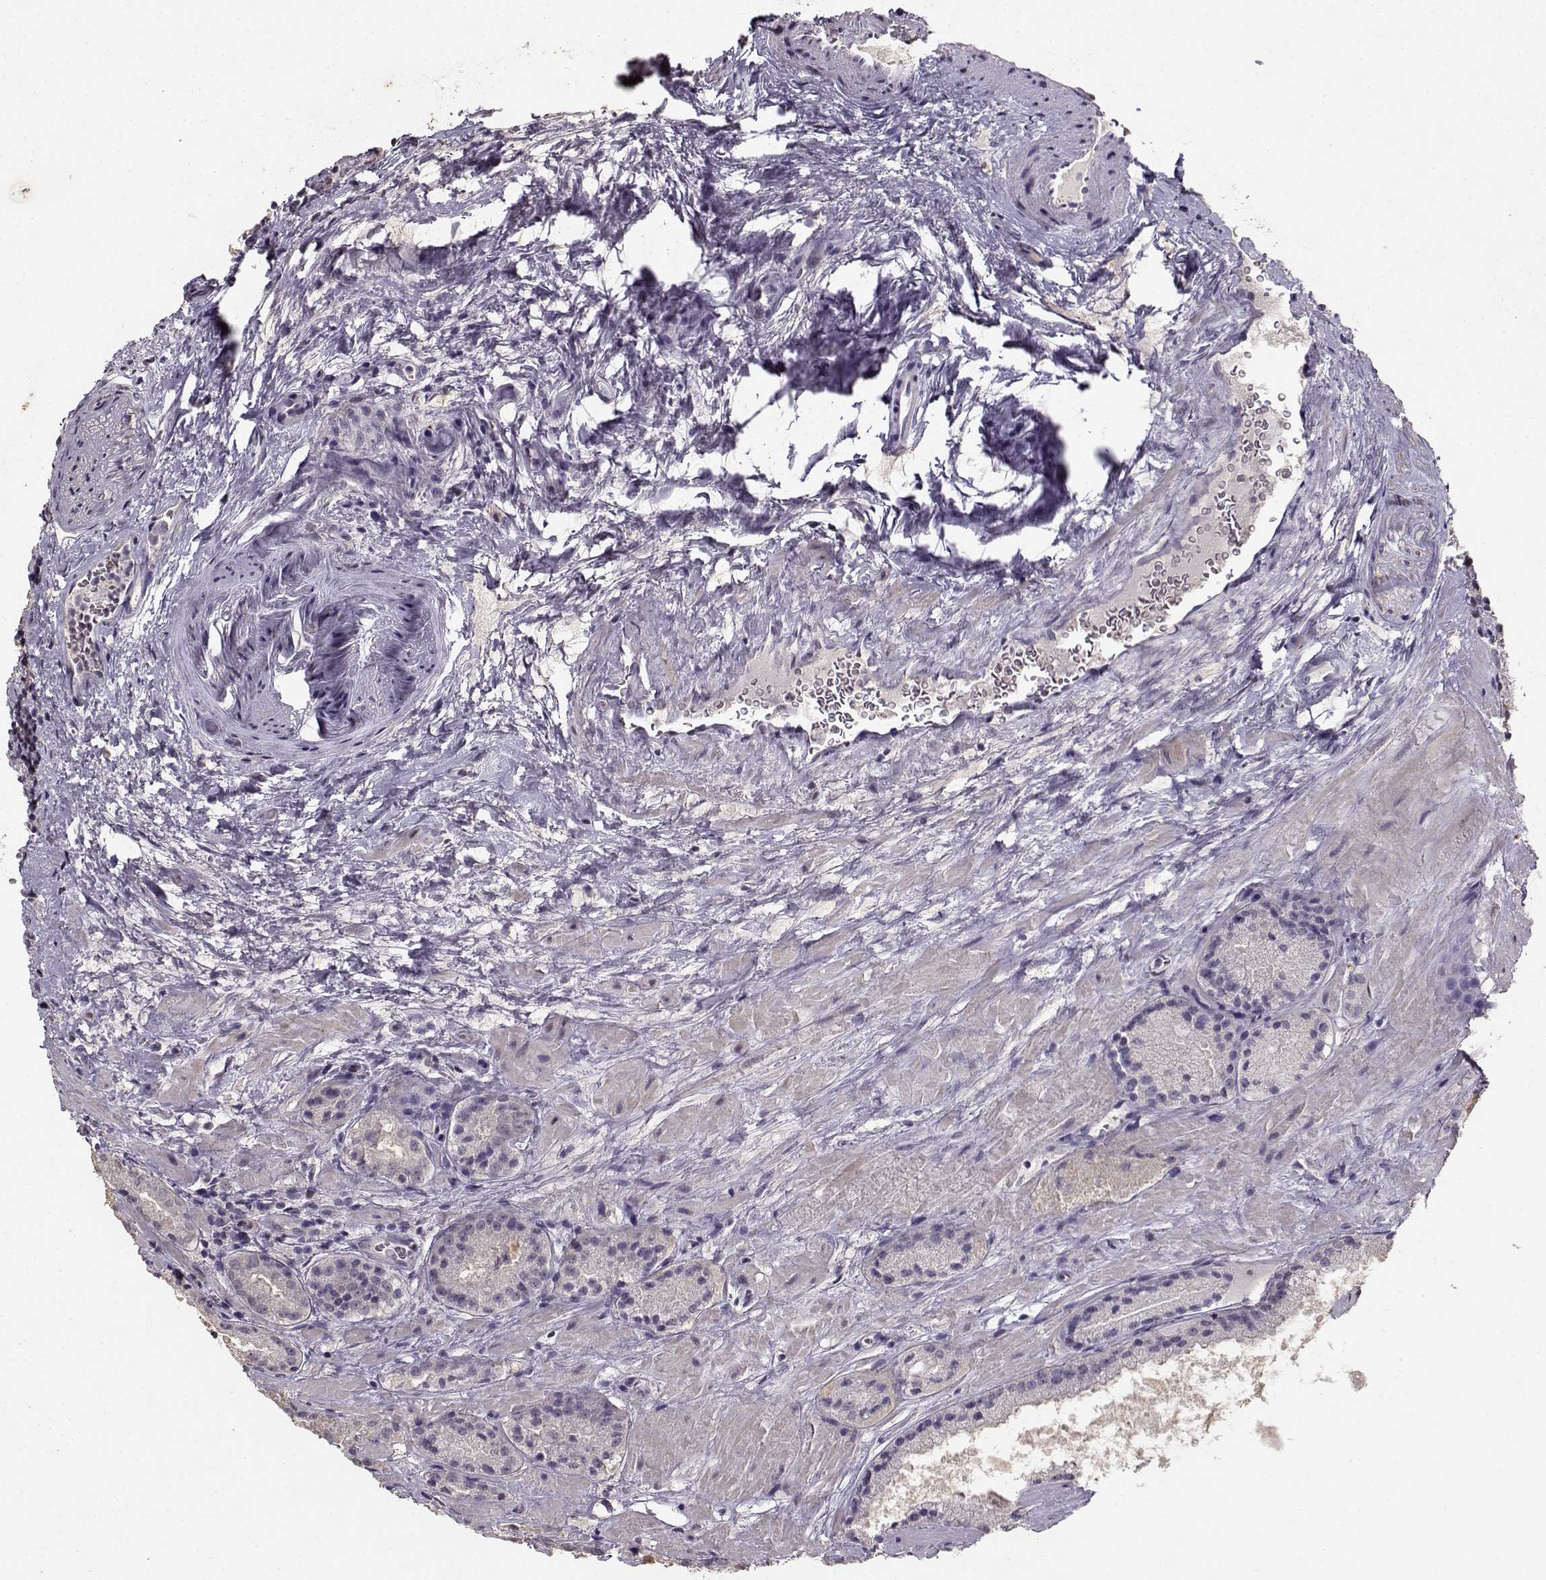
{"staining": {"intensity": "weak", "quantity": "25%-75%", "location": "cytoplasmic/membranous"}, "tissue": "prostate cancer", "cell_type": "Tumor cells", "image_type": "cancer", "snomed": [{"axis": "morphology", "description": "Adenocarcinoma, NOS"}, {"axis": "morphology", "description": "Adenocarcinoma, High grade"}, {"axis": "topography", "description": "Prostate"}], "caption": "IHC micrograph of neoplastic tissue: human prostate cancer stained using IHC displays low levels of weak protein expression localized specifically in the cytoplasmic/membranous of tumor cells, appearing as a cytoplasmic/membranous brown color.", "gene": "UROC1", "patient": {"sex": "male", "age": 62}}